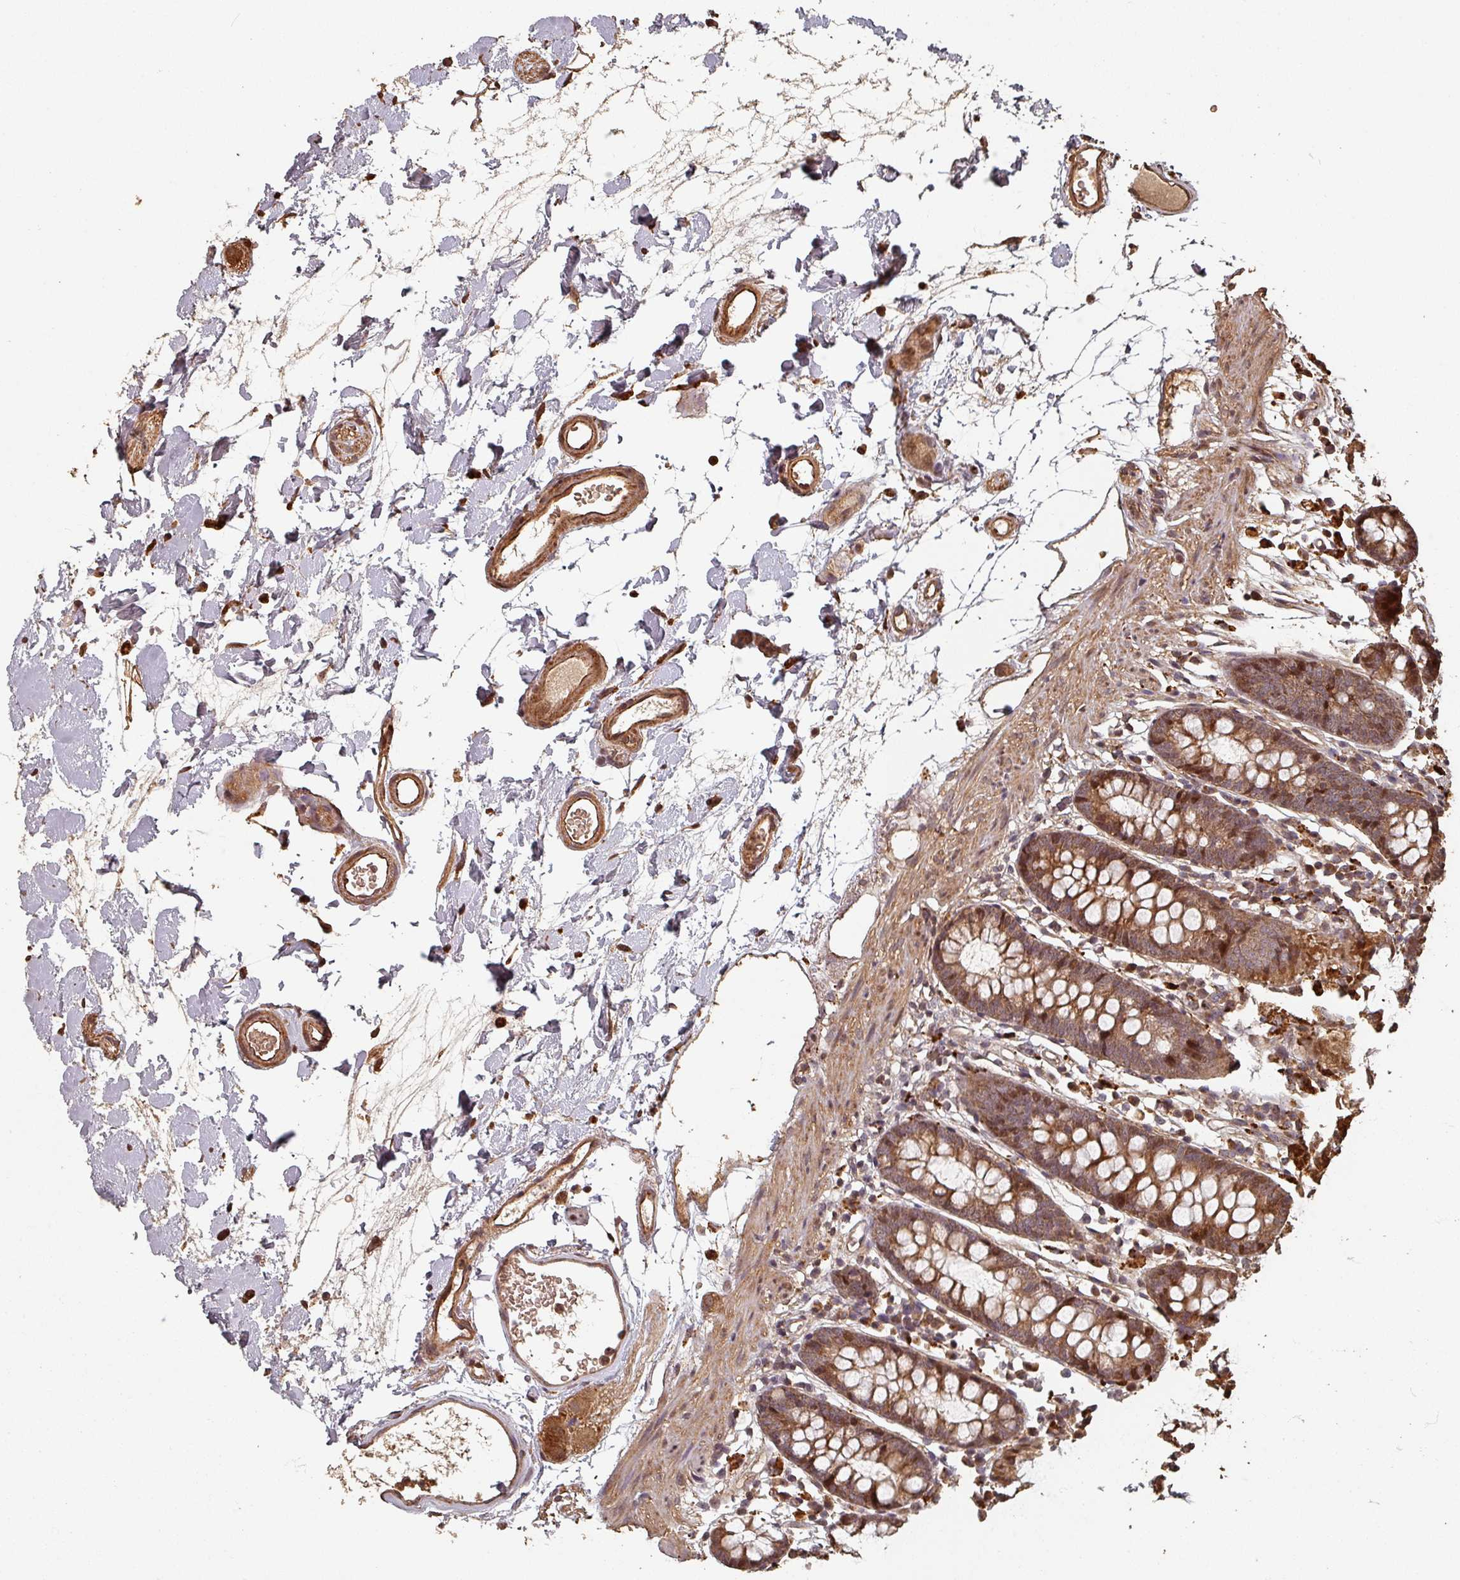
{"staining": {"intensity": "moderate", "quantity": ">75%", "location": "cytoplasmic/membranous,nuclear"}, "tissue": "colon", "cell_type": "Endothelial cells", "image_type": "normal", "snomed": [{"axis": "morphology", "description": "Normal tissue, NOS"}, {"axis": "topography", "description": "Colon"}], "caption": "Moderate cytoplasmic/membranous,nuclear staining for a protein is present in approximately >75% of endothelial cells of benign colon using immunohistochemistry (IHC).", "gene": "EID1", "patient": {"sex": "female", "age": 84}}